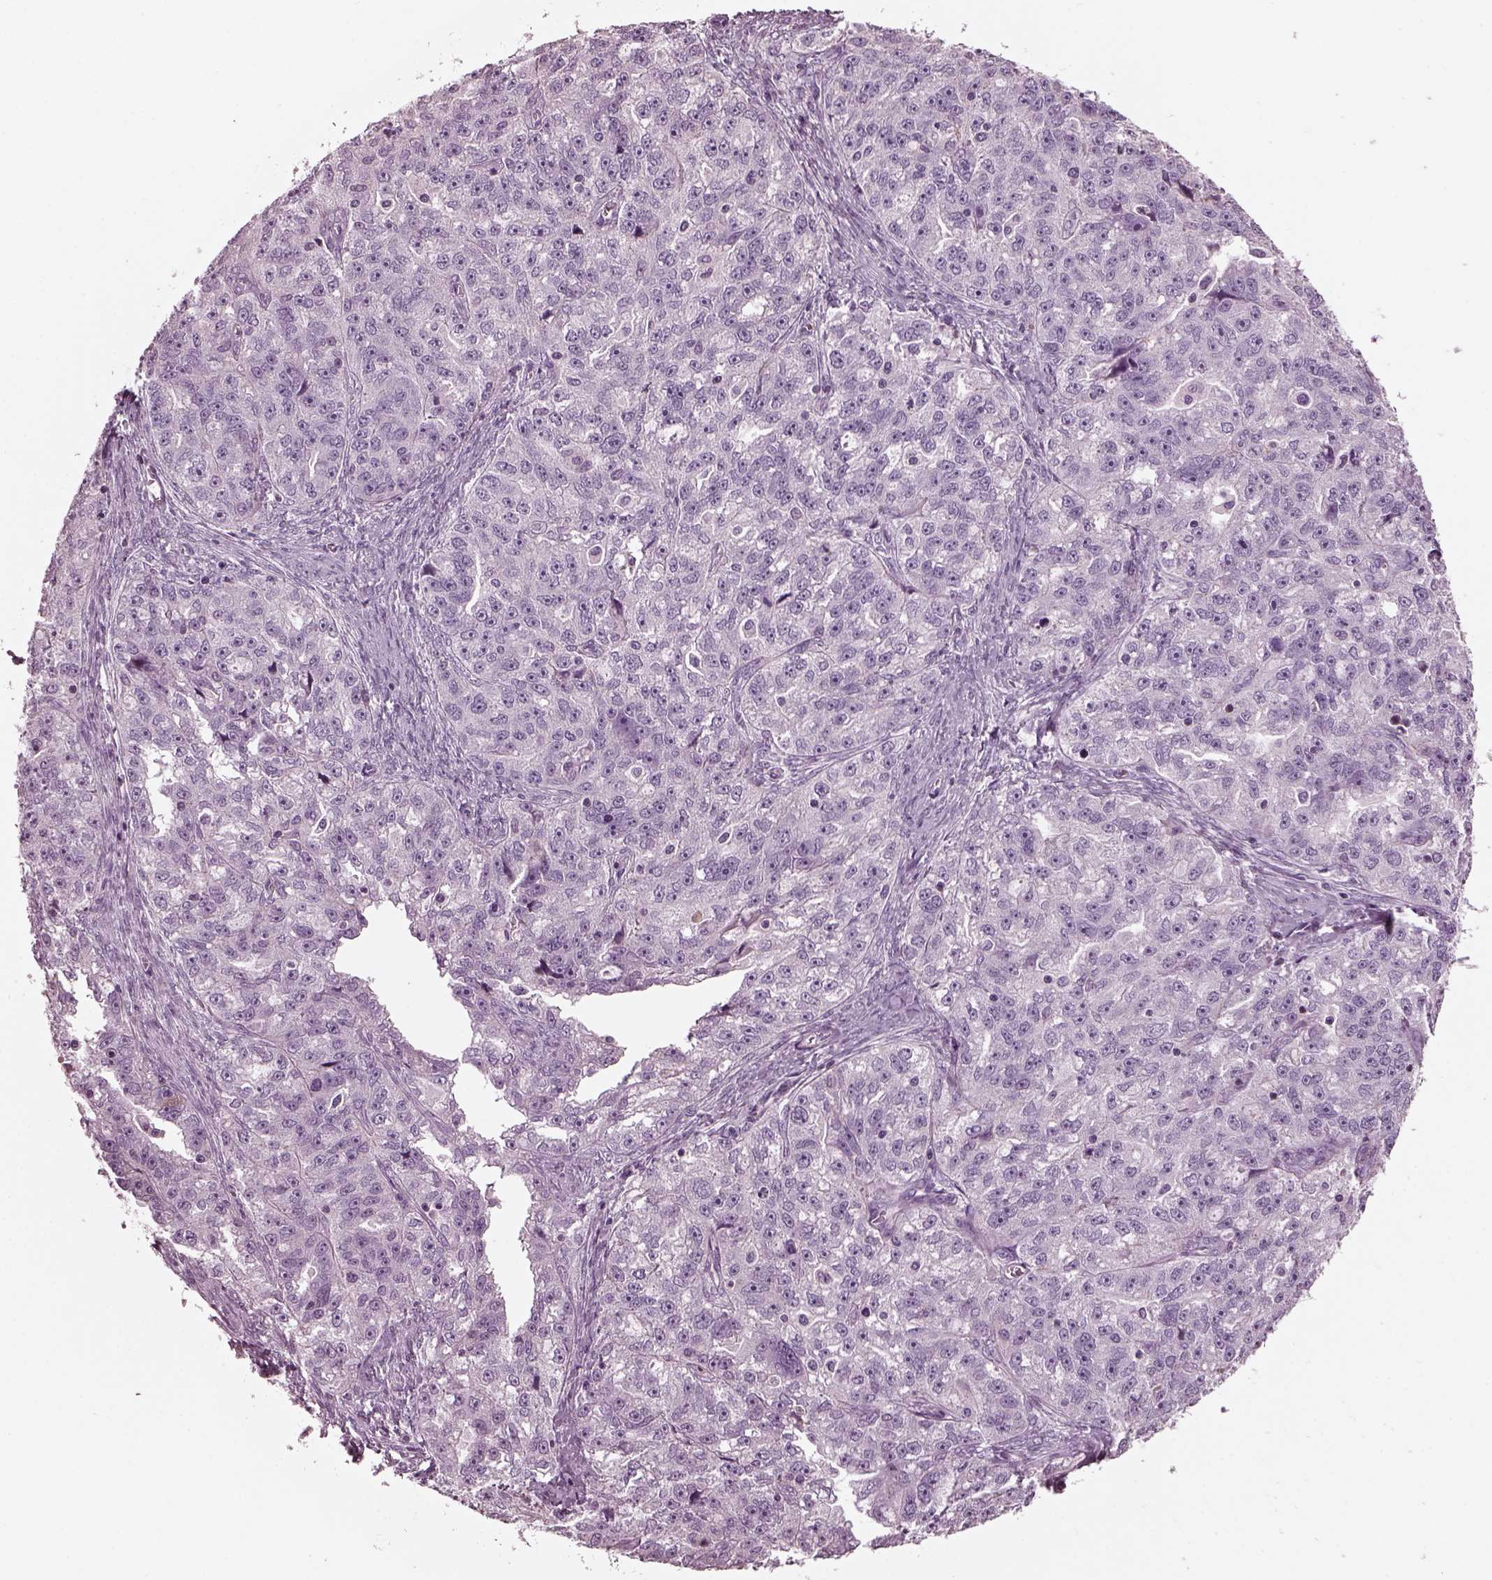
{"staining": {"intensity": "negative", "quantity": "none", "location": "none"}, "tissue": "ovarian cancer", "cell_type": "Tumor cells", "image_type": "cancer", "snomed": [{"axis": "morphology", "description": "Cystadenocarcinoma, serous, NOS"}, {"axis": "topography", "description": "Ovary"}], "caption": "Immunohistochemistry (IHC) of ovarian cancer (serous cystadenocarcinoma) reveals no staining in tumor cells.", "gene": "GDF11", "patient": {"sex": "female", "age": 51}}